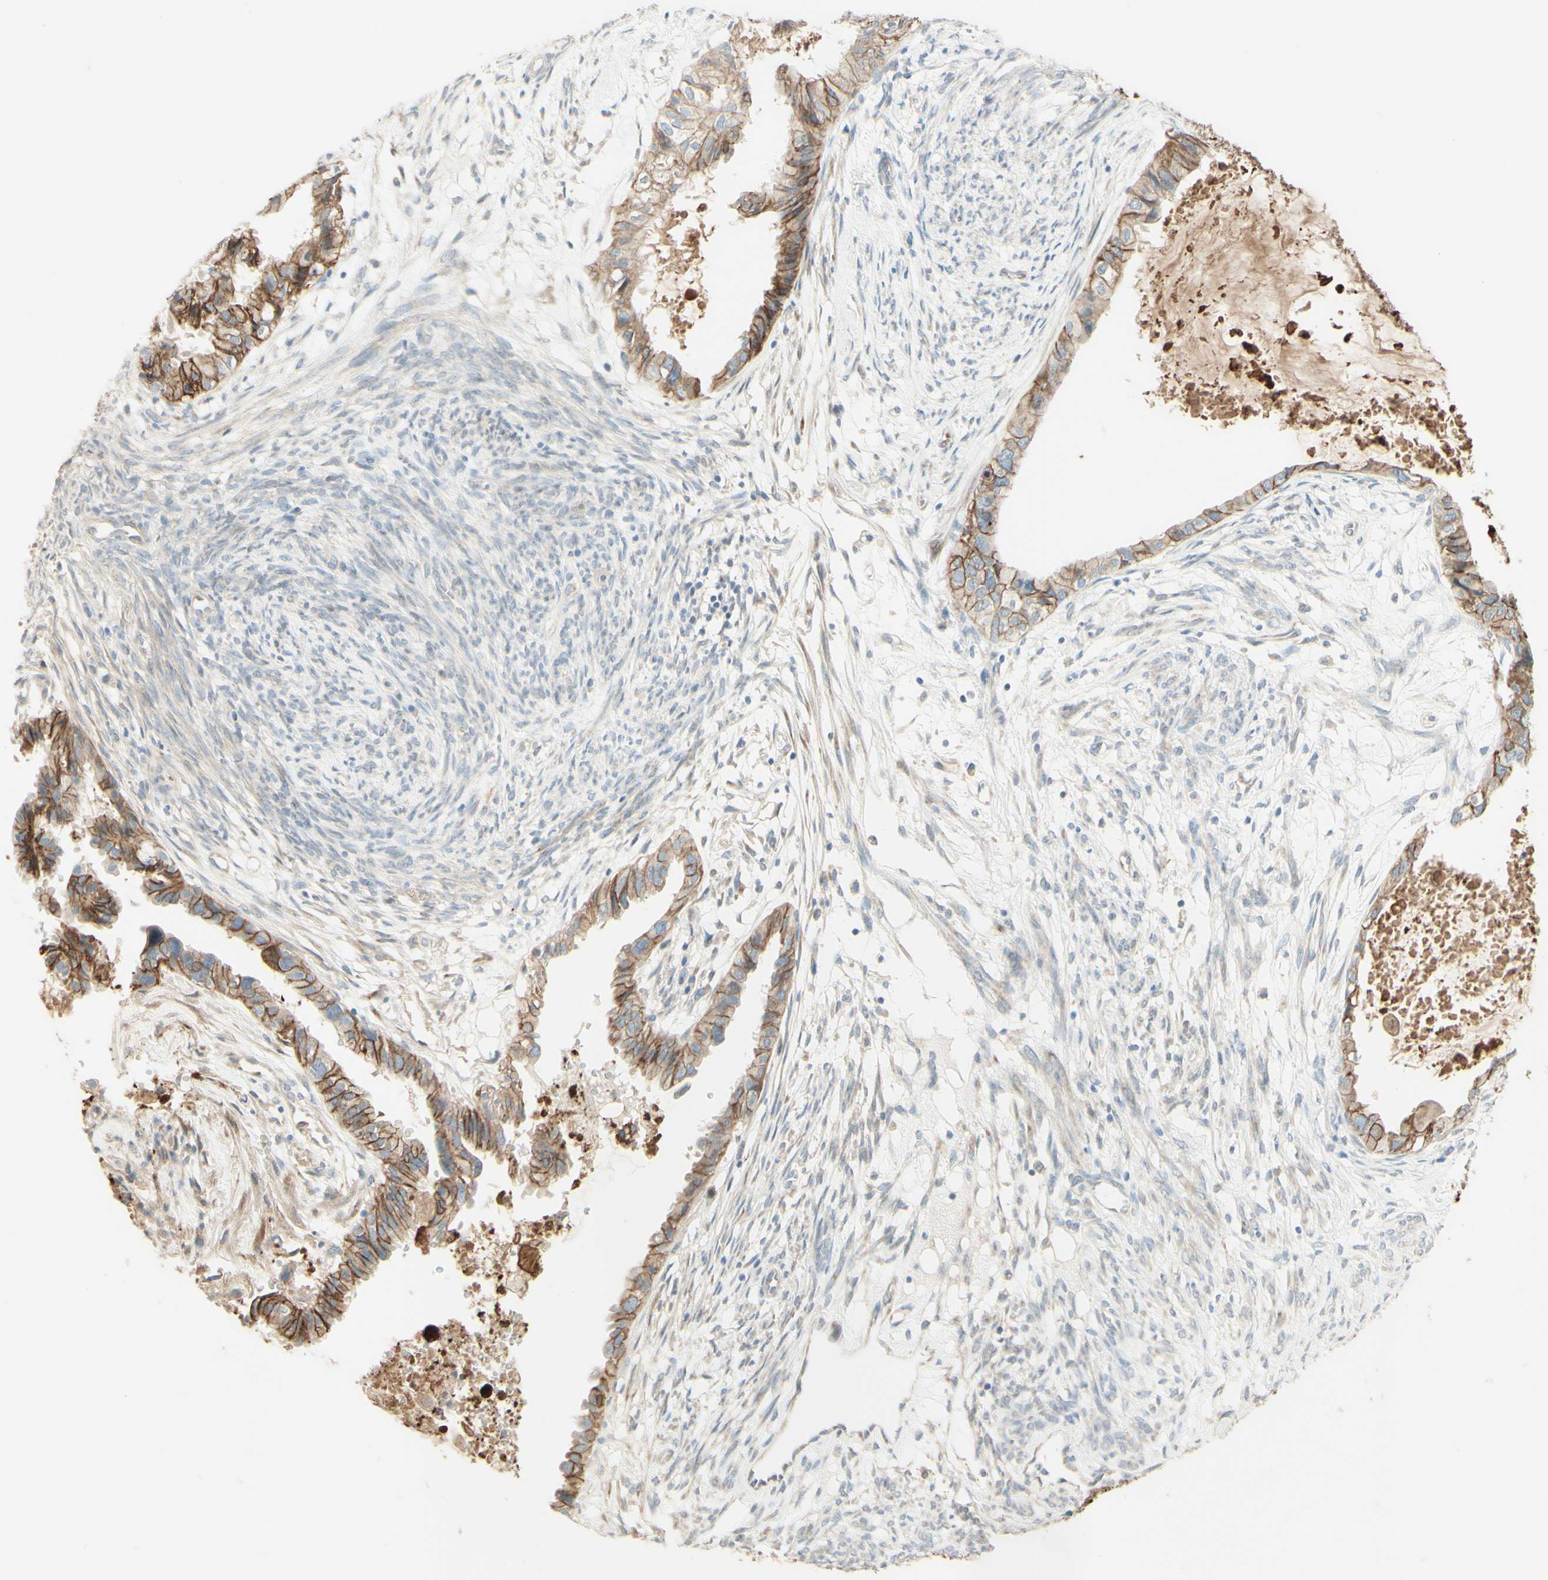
{"staining": {"intensity": "moderate", "quantity": ">75%", "location": "cytoplasmic/membranous"}, "tissue": "cervical cancer", "cell_type": "Tumor cells", "image_type": "cancer", "snomed": [{"axis": "morphology", "description": "Normal tissue, NOS"}, {"axis": "morphology", "description": "Adenocarcinoma, NOS"}, {"axis": "topography", "description": "Cervix"}, {"axis": "topography", "description": "Endometrium"}], "caption": "Brown immunohistochemical staining in human cervical cancer demonstrates moderate cytoplasmic/membranous positivity in about >75% of tumor cells. (brown staining indicates protein expression, while blue staining denotes nuclei).", "gene": "RNF149", "patient": {"sex": "female", "age": 86}}